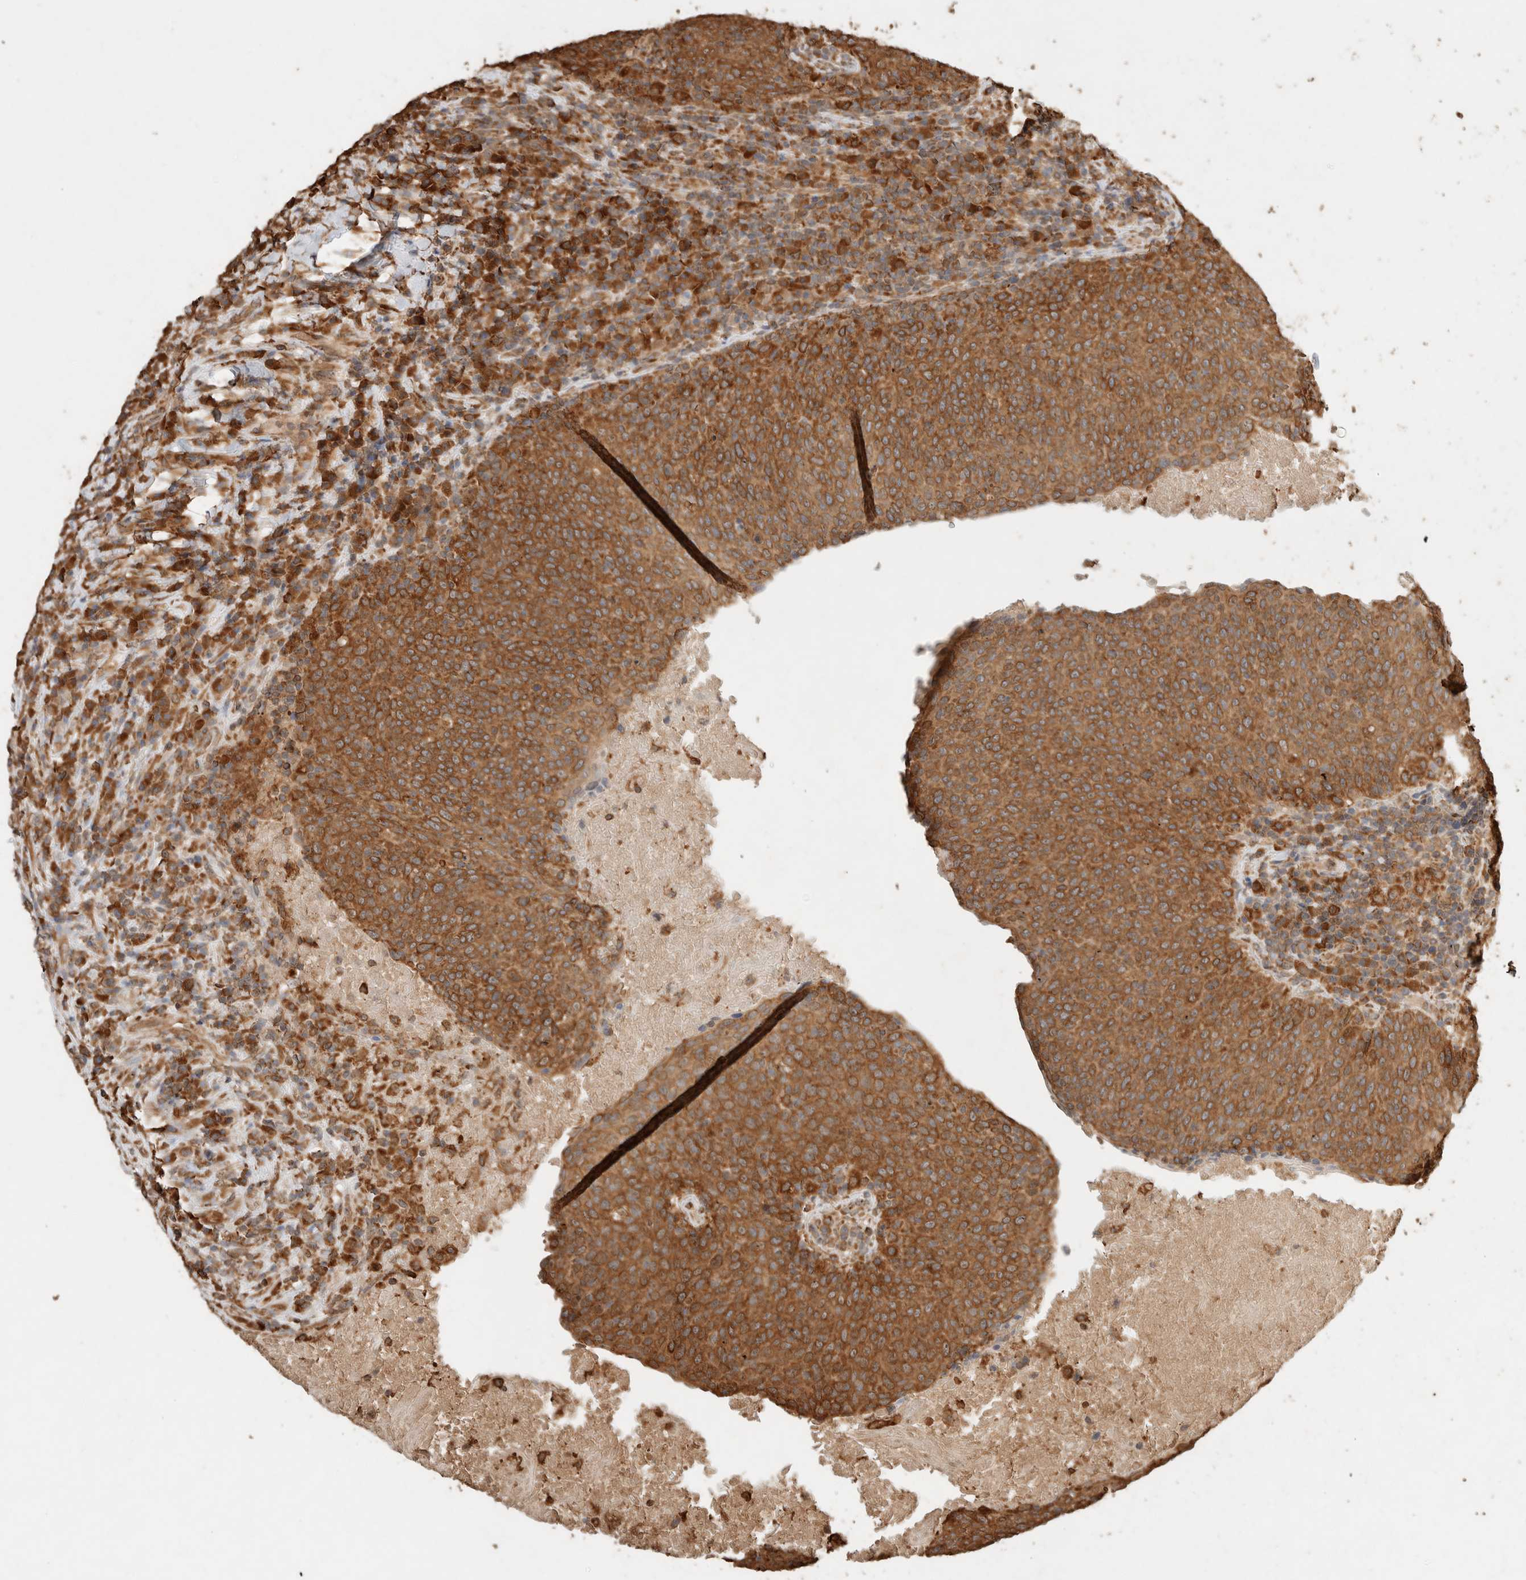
{"staining": {"intensity": "moderate", "quantity": ">75%", "location": "cytoplasmic/membranous"}, "tissue": "head and neck cancer", "cell_type": "Tumor cells", "image_type": "cancer", "snomed": [{"axis": "morphology", "description": "Squamous cell carcinoma, NOS"}, {"axis": "morphology", "description": "Squamous cell carcinoma, metastatic, NOS"}, {"axis": "topography", "description": "Lymph node"}, {"axis": "topography", "description": "Head-Neck"}], "caption": "Tumor cells demonstrate medium levels of moderate cytoplasmic/membranous expression in about >75% of cells in metastatic squamous cell carcinoma (head and neck). Nuclei are stained in blue.", "gene": "ERAP1", "patient": {"sex": "male", "age": 62}}